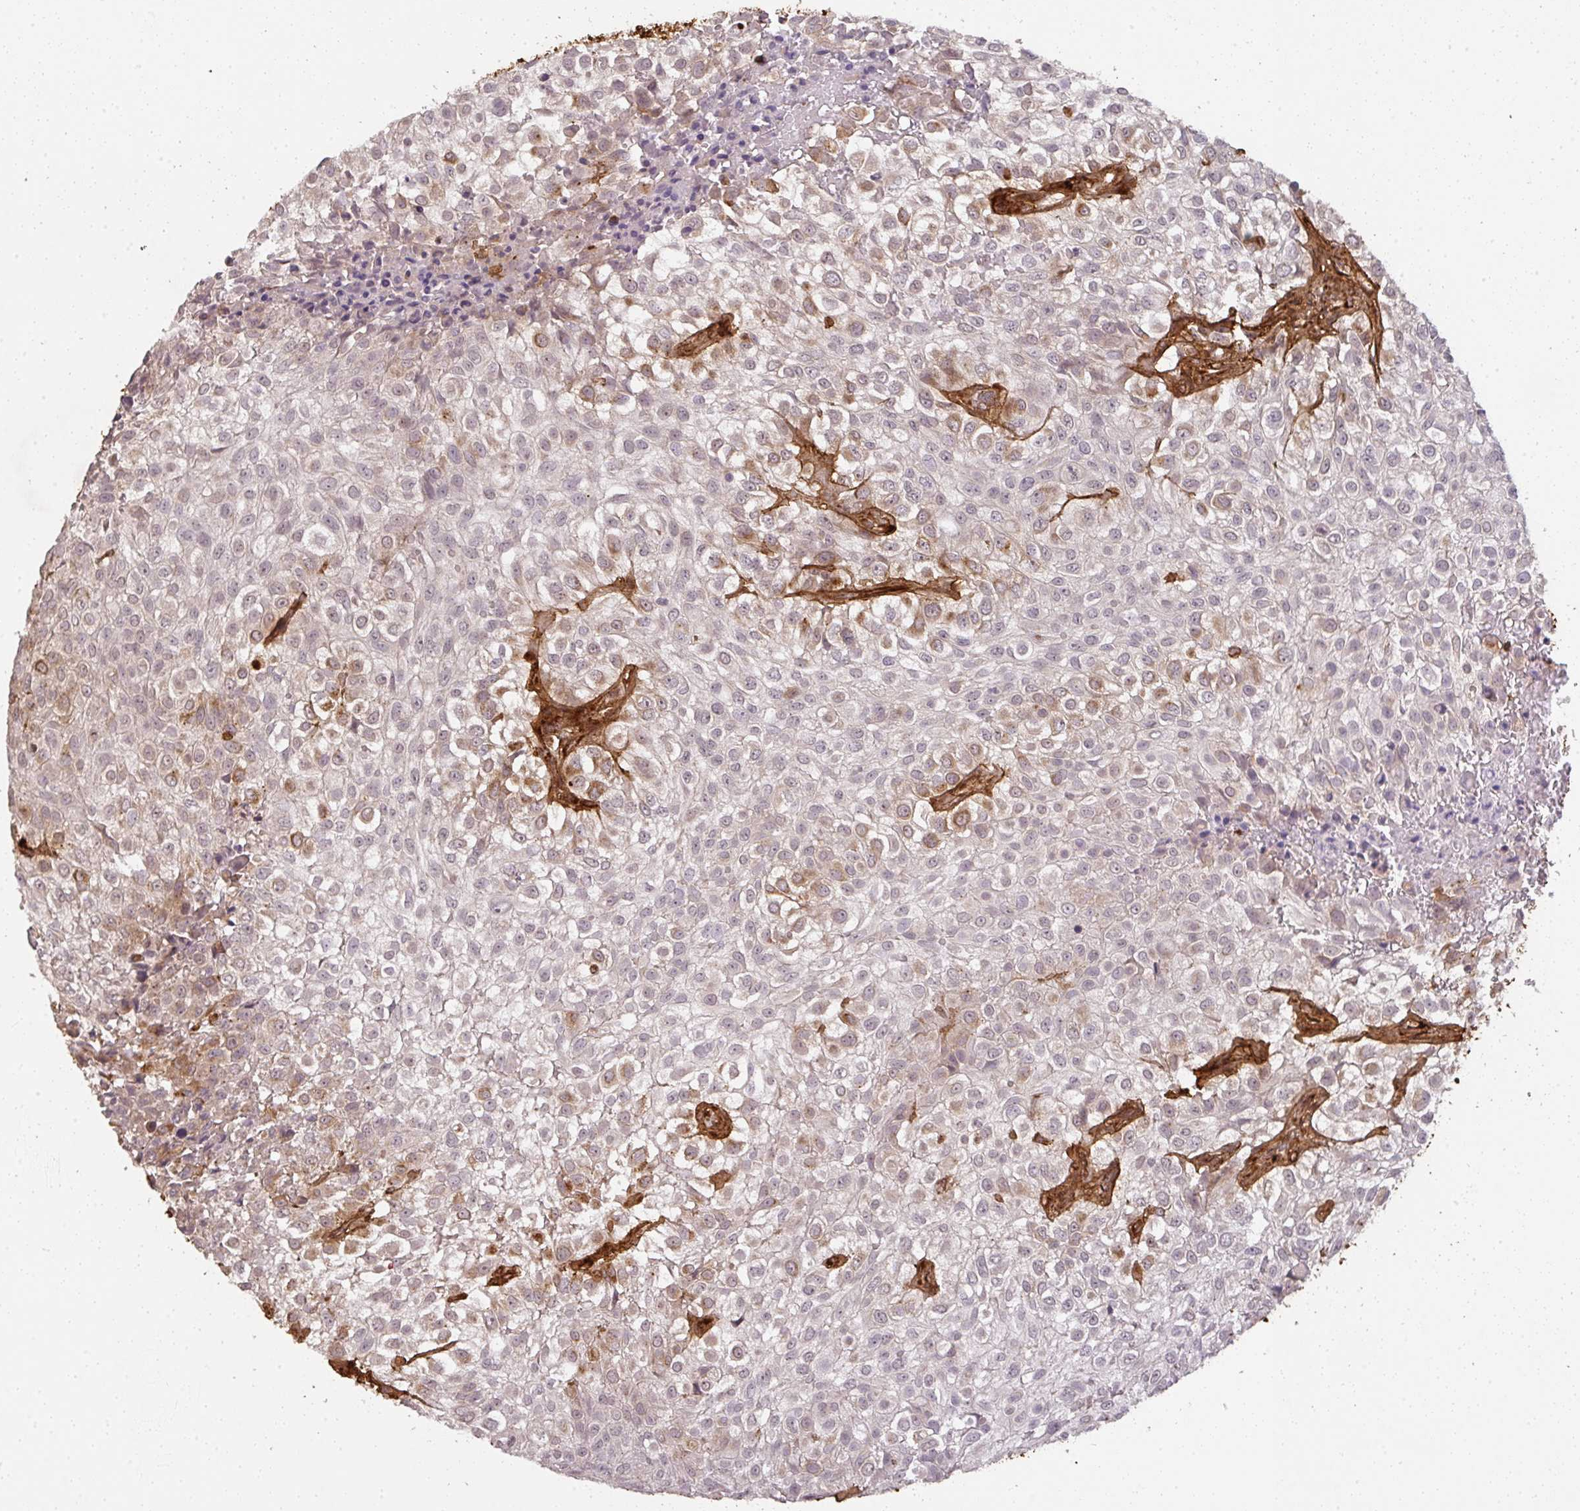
{"staining": {"intensity": "moderate", "quantity": "<25%", "location": "cytoplasmic/membranous"}, "tissue": "urothelial cancer", "cell_type": "Tumor cells", "image_type": "cancer", "snomed": [{"axis": "morphology", "description": "Urothelial carcinoma, High grade"}, {"axis": "topography", "description": "Urinary bladder"}], "caption": "Urothelial cancer tissue reveals moderate cytoplasmic/membranous expression in about <25% of tumor cells, visualized by immunohistochemistry. The staining was performed using DAB (3,3'-diaminobenzidine) to visualize the protein expression in brown, while the nuclei were stained in blue with hematoxylin (Magnification: 20x).", "gene": "COL3A1", "patient": {"sex": "male", "age": 56}}